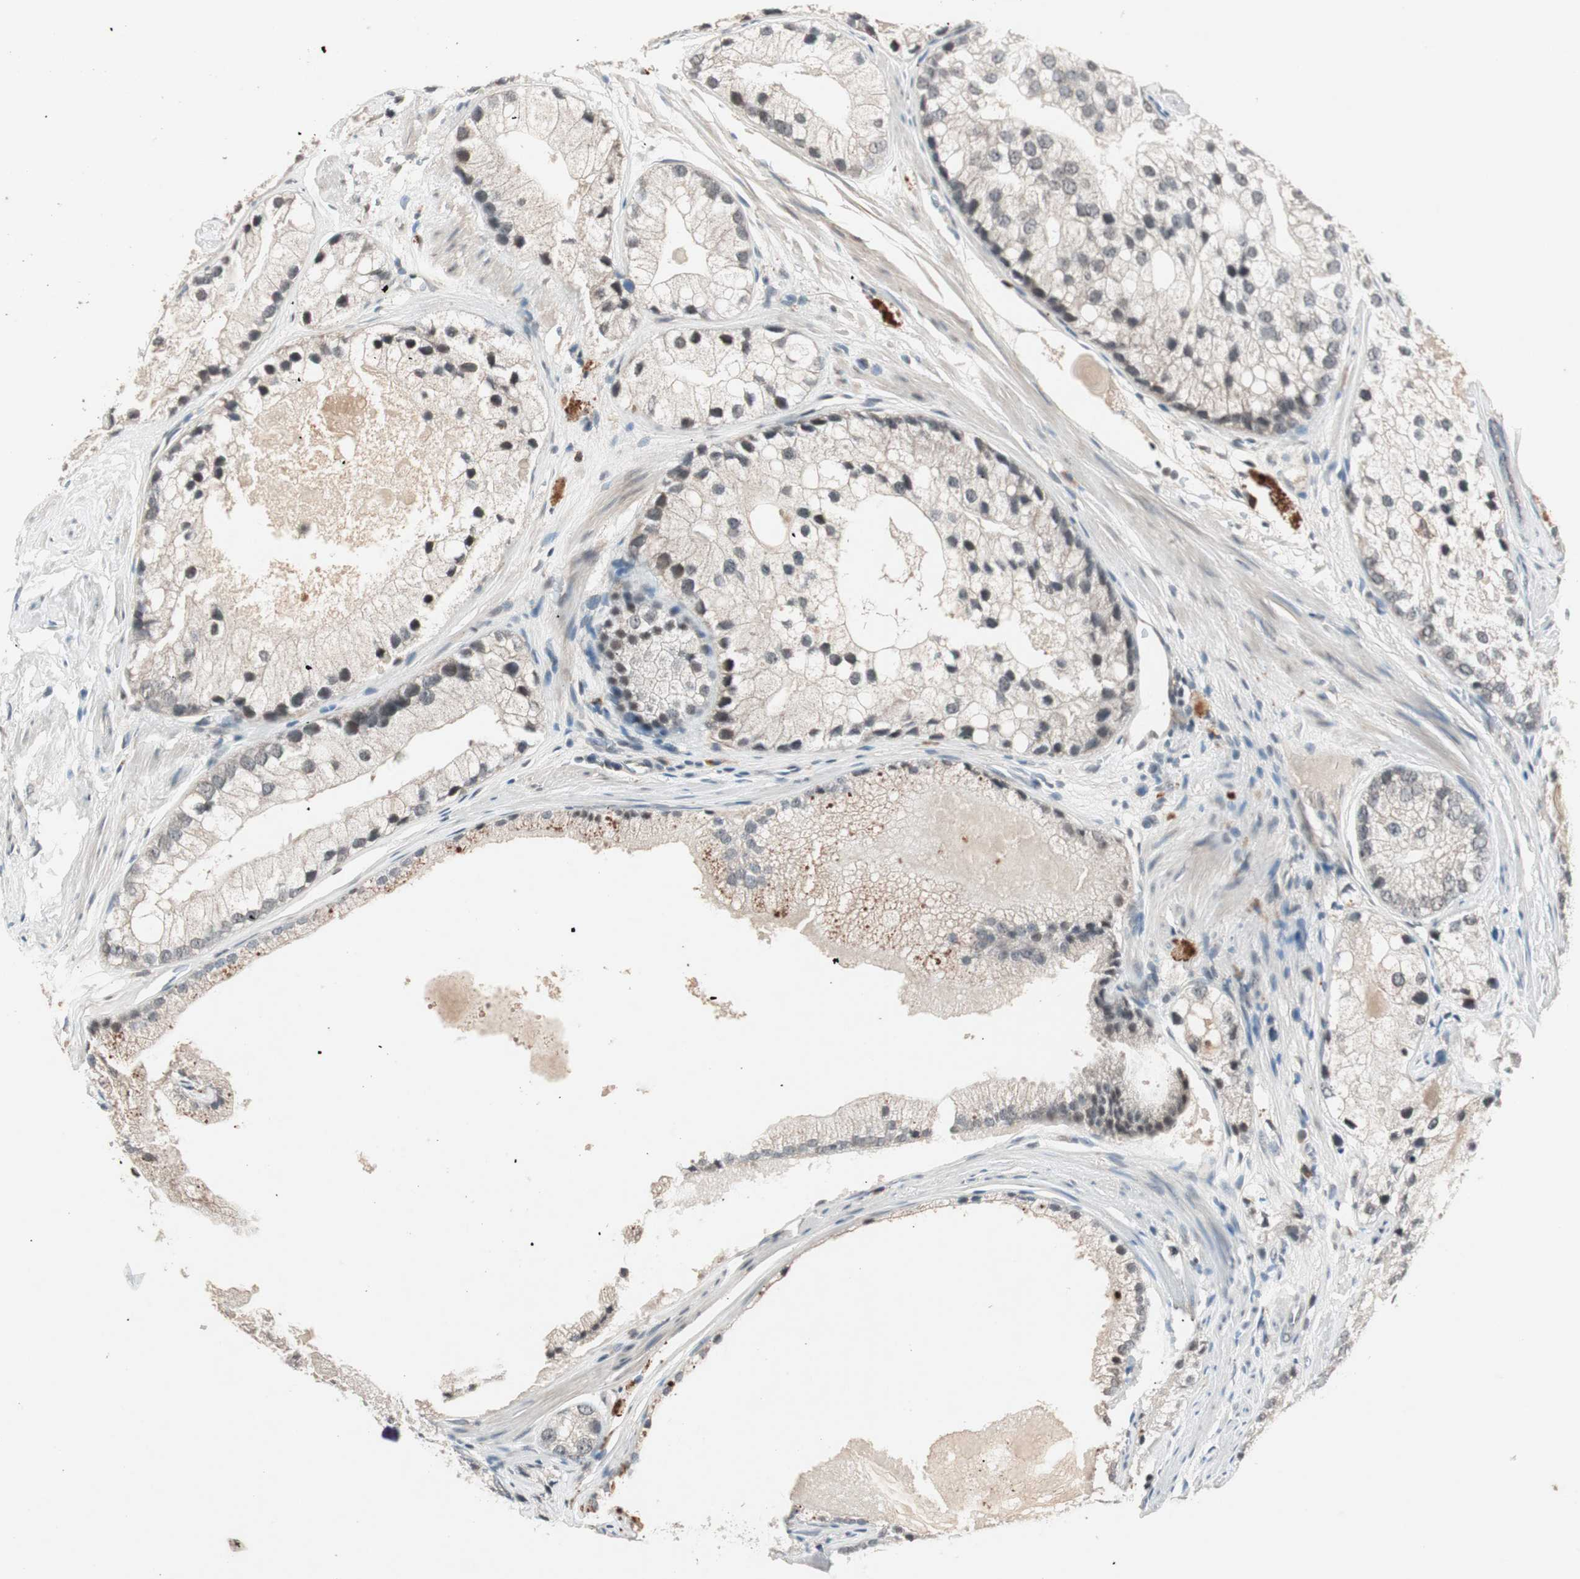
{"staining": {"intensity": "moderate", "quantity": "<25%", "location": "nuclear"}, "tissue": "prostate cancer", "cell_type": "Tumor cells", "image_type": "cancer", "snomed": [{"axis": "morphology", "description": "Adenocarcinoma, Low grade"}, {"axis": "topography", "description": "Prostate"}], "caption": "Prostate adenocarcinoma (low-grade) tissue demonstrates moderate nuclear expression in about <25% of tumor cells, visualized by immunohistochemistry.", "gene": "NFRKB", "patient": {"sex": "male", "age": 69}}